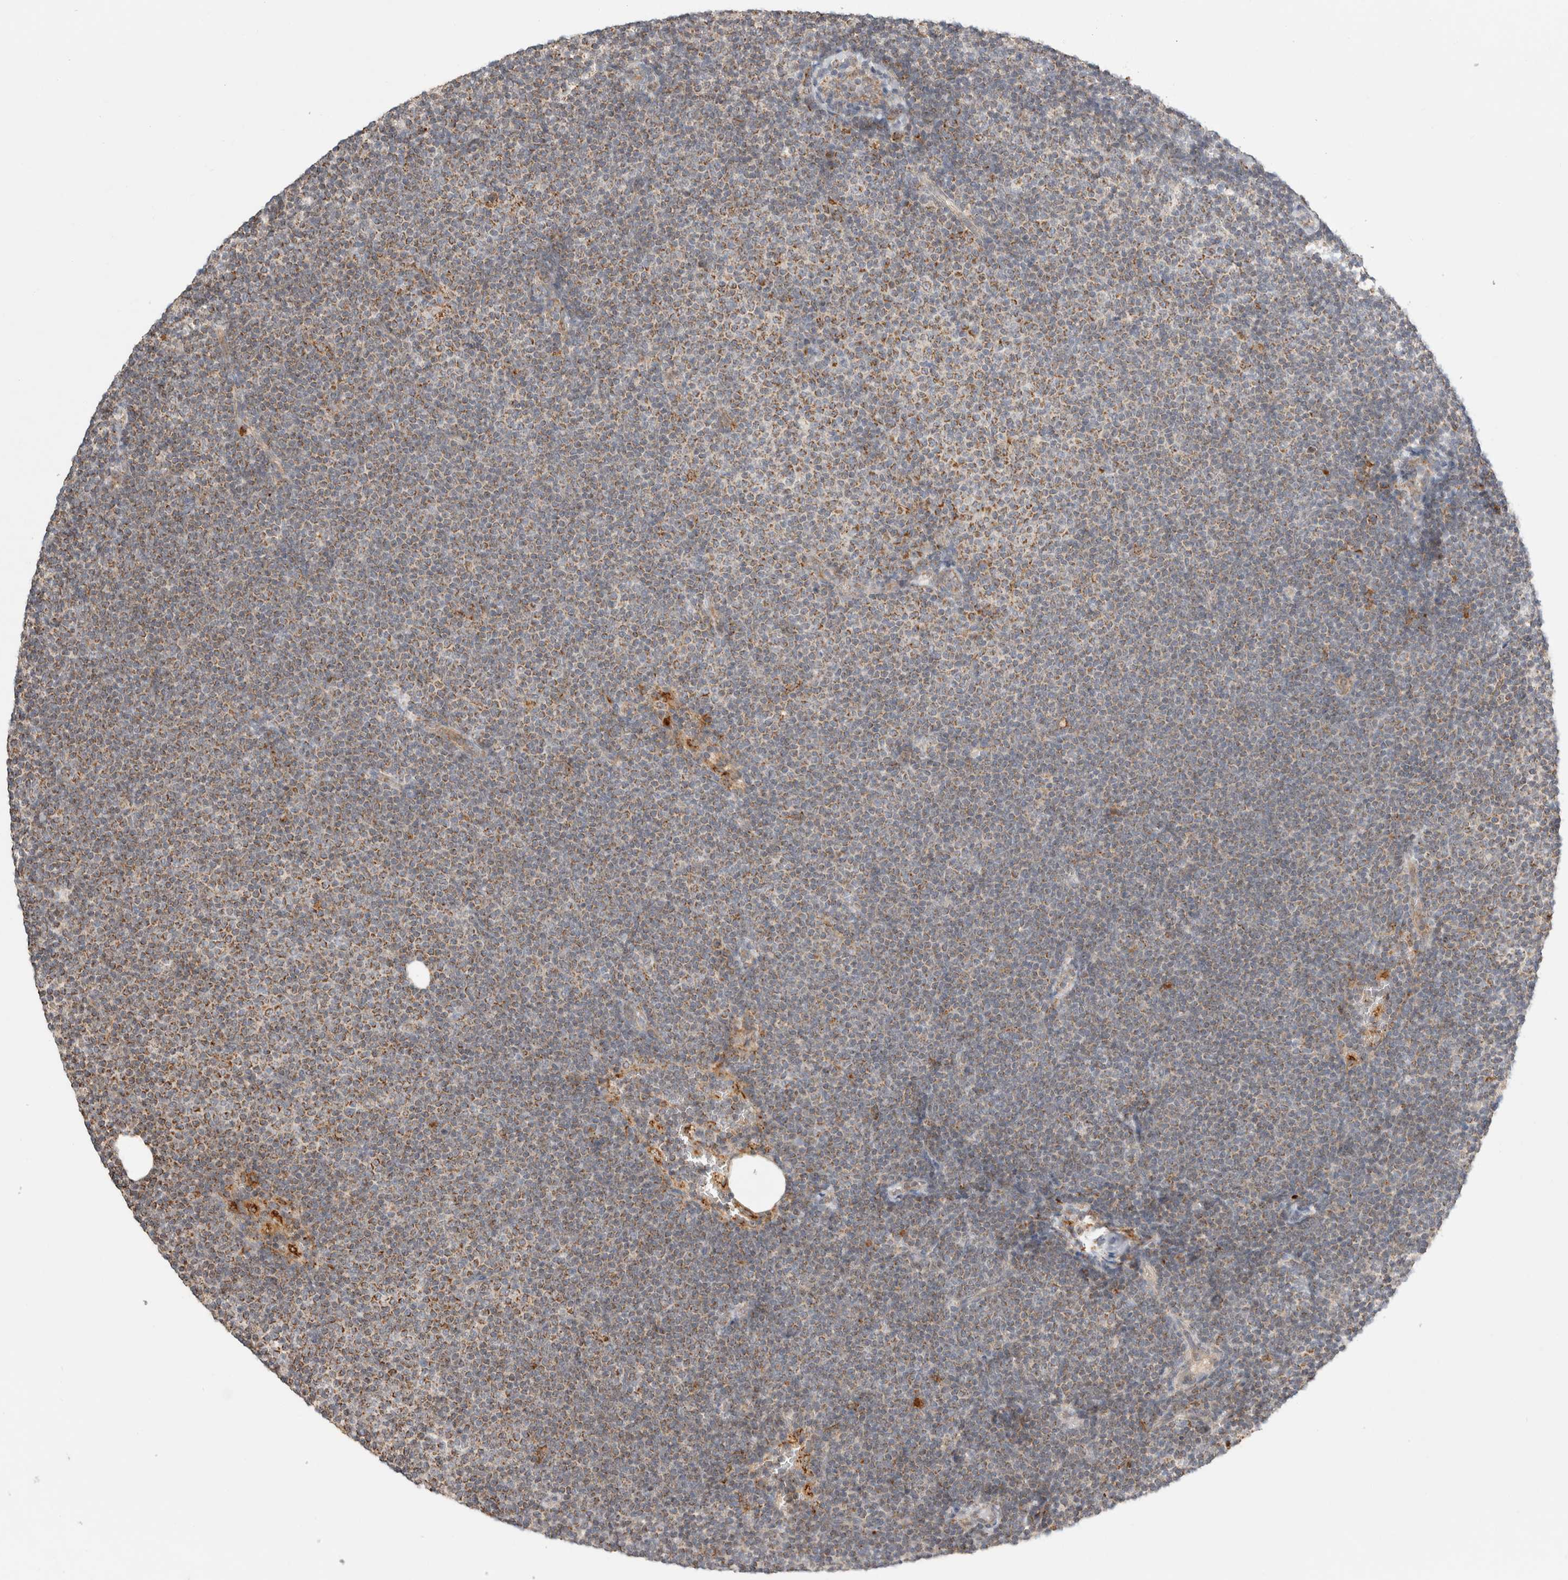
{"staining": {"intensity": "weak", "quantity": ">75%", "location": "cytoplasmic/membranous"}, "tissue": "lymphoma", "cell_type": "Tumor cells", "image_type": "cancer", "snomed": [{"axis": "morphology", "description": "Malignant lymphoma, non-Hodgkin's type, Low grade"}, {"axis": "topography", "description": "Lymph node"}], "caption": "Brown immunohistochemical staining in lymphoma reveals weak cytoplasmic/membranous staining in about >75% of tumor cells. Immunohistochemistry (ihc) stains the protein of interest in brown and the nuclei are stained blue.", "gene": "HROB", "patient": {"sex": "female", "age": 53}}